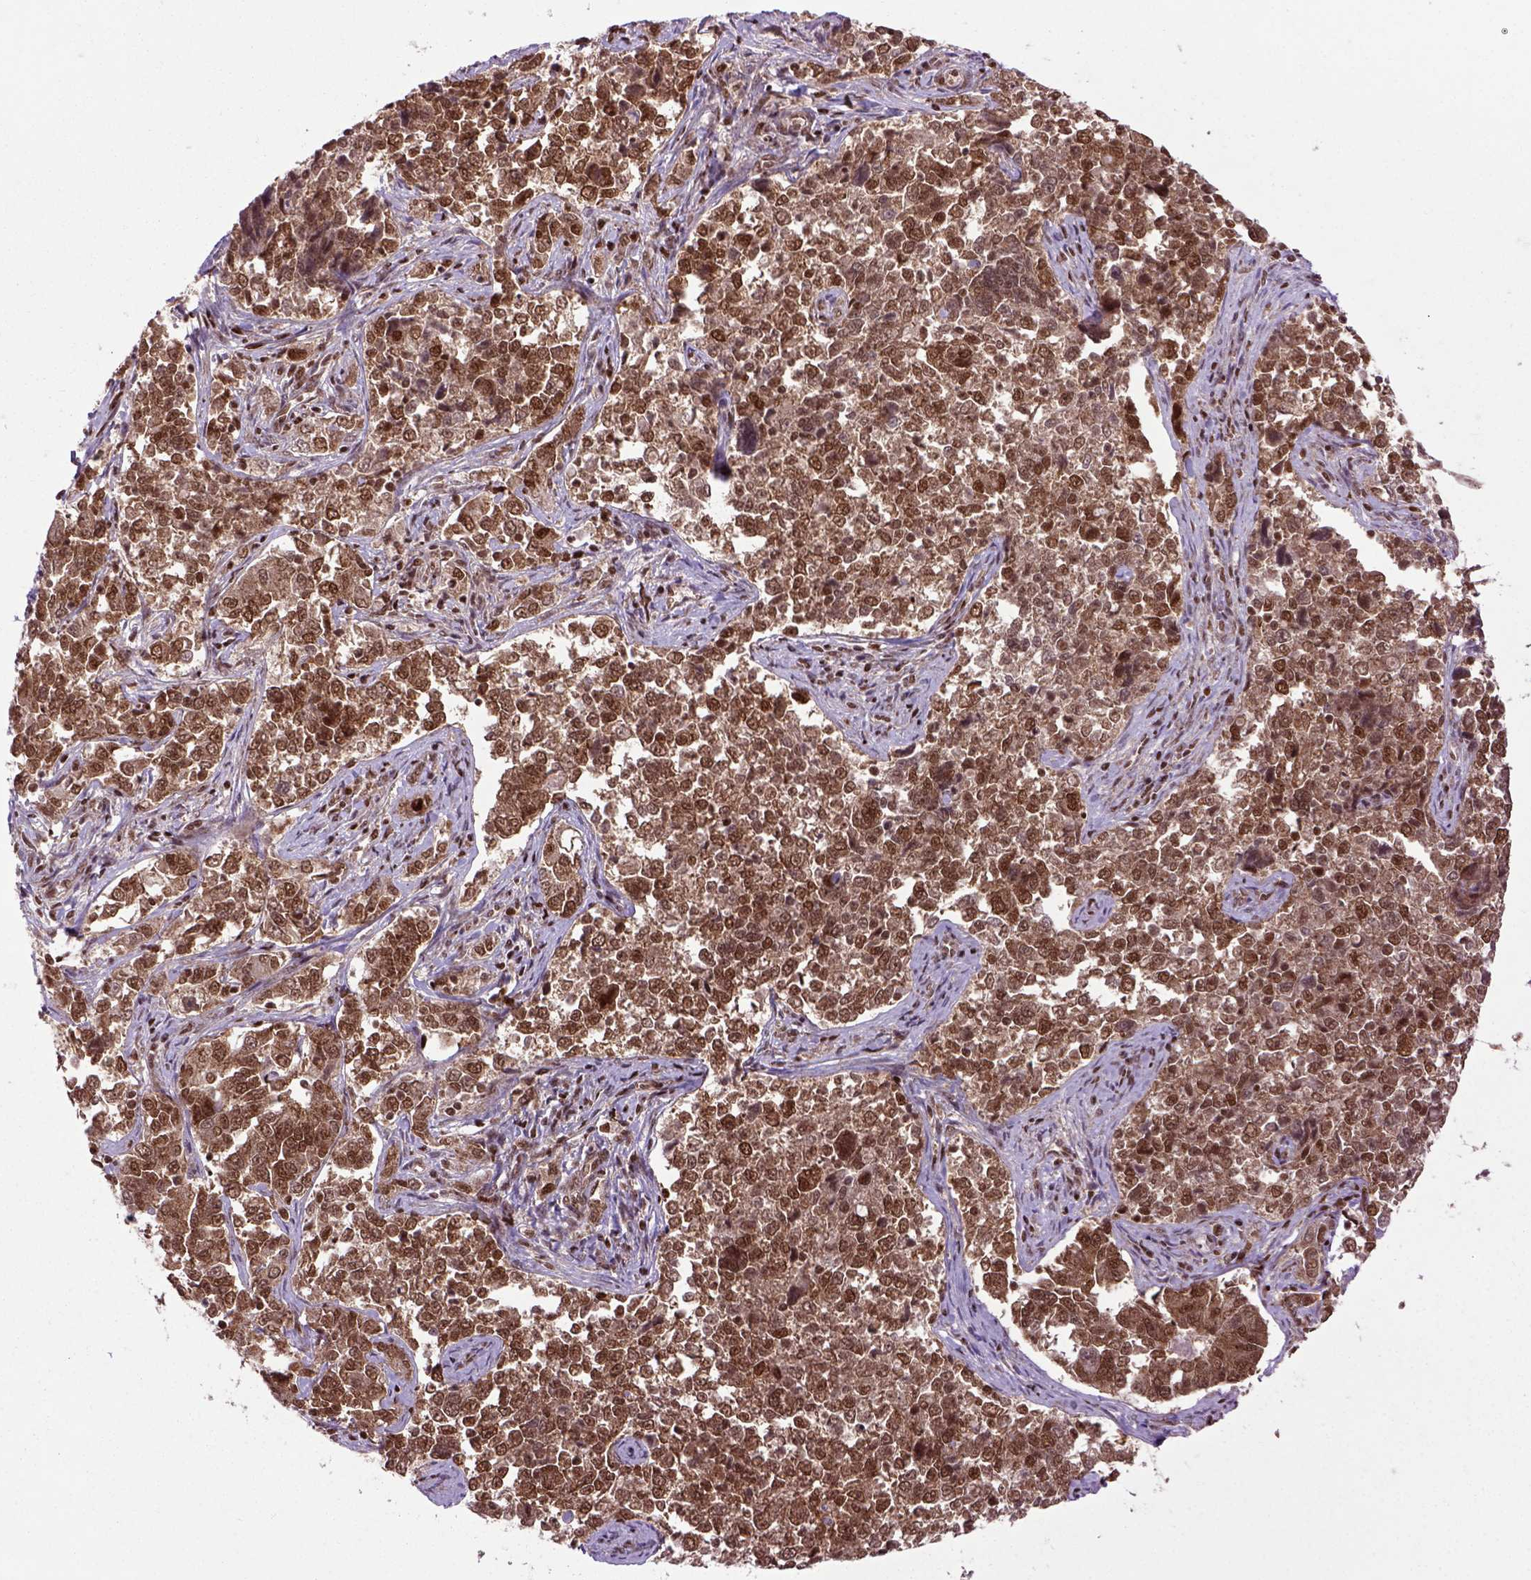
{"staining": {"intensity": "strong", "quantity": ">75%", "location": "cytoplasmic/membranous,nuclear"}, "tissue": "endometrial cancer", "cell_type": "Tumor cells", "image_type": "cancer", "snomed": [{"axis": "morphology", "description": "Adenocarcinoma, NOS"}, {"axis": "topography", "description": "Endometrium"}], "caption": "Strong cytoplasmic/membranous and nuclear positivity is present in about >75% of tumor cells in endometrial cancer (adenocarcinoma).", "gene": "CELF1", "patient": {"sex": "female", "age": 43}}